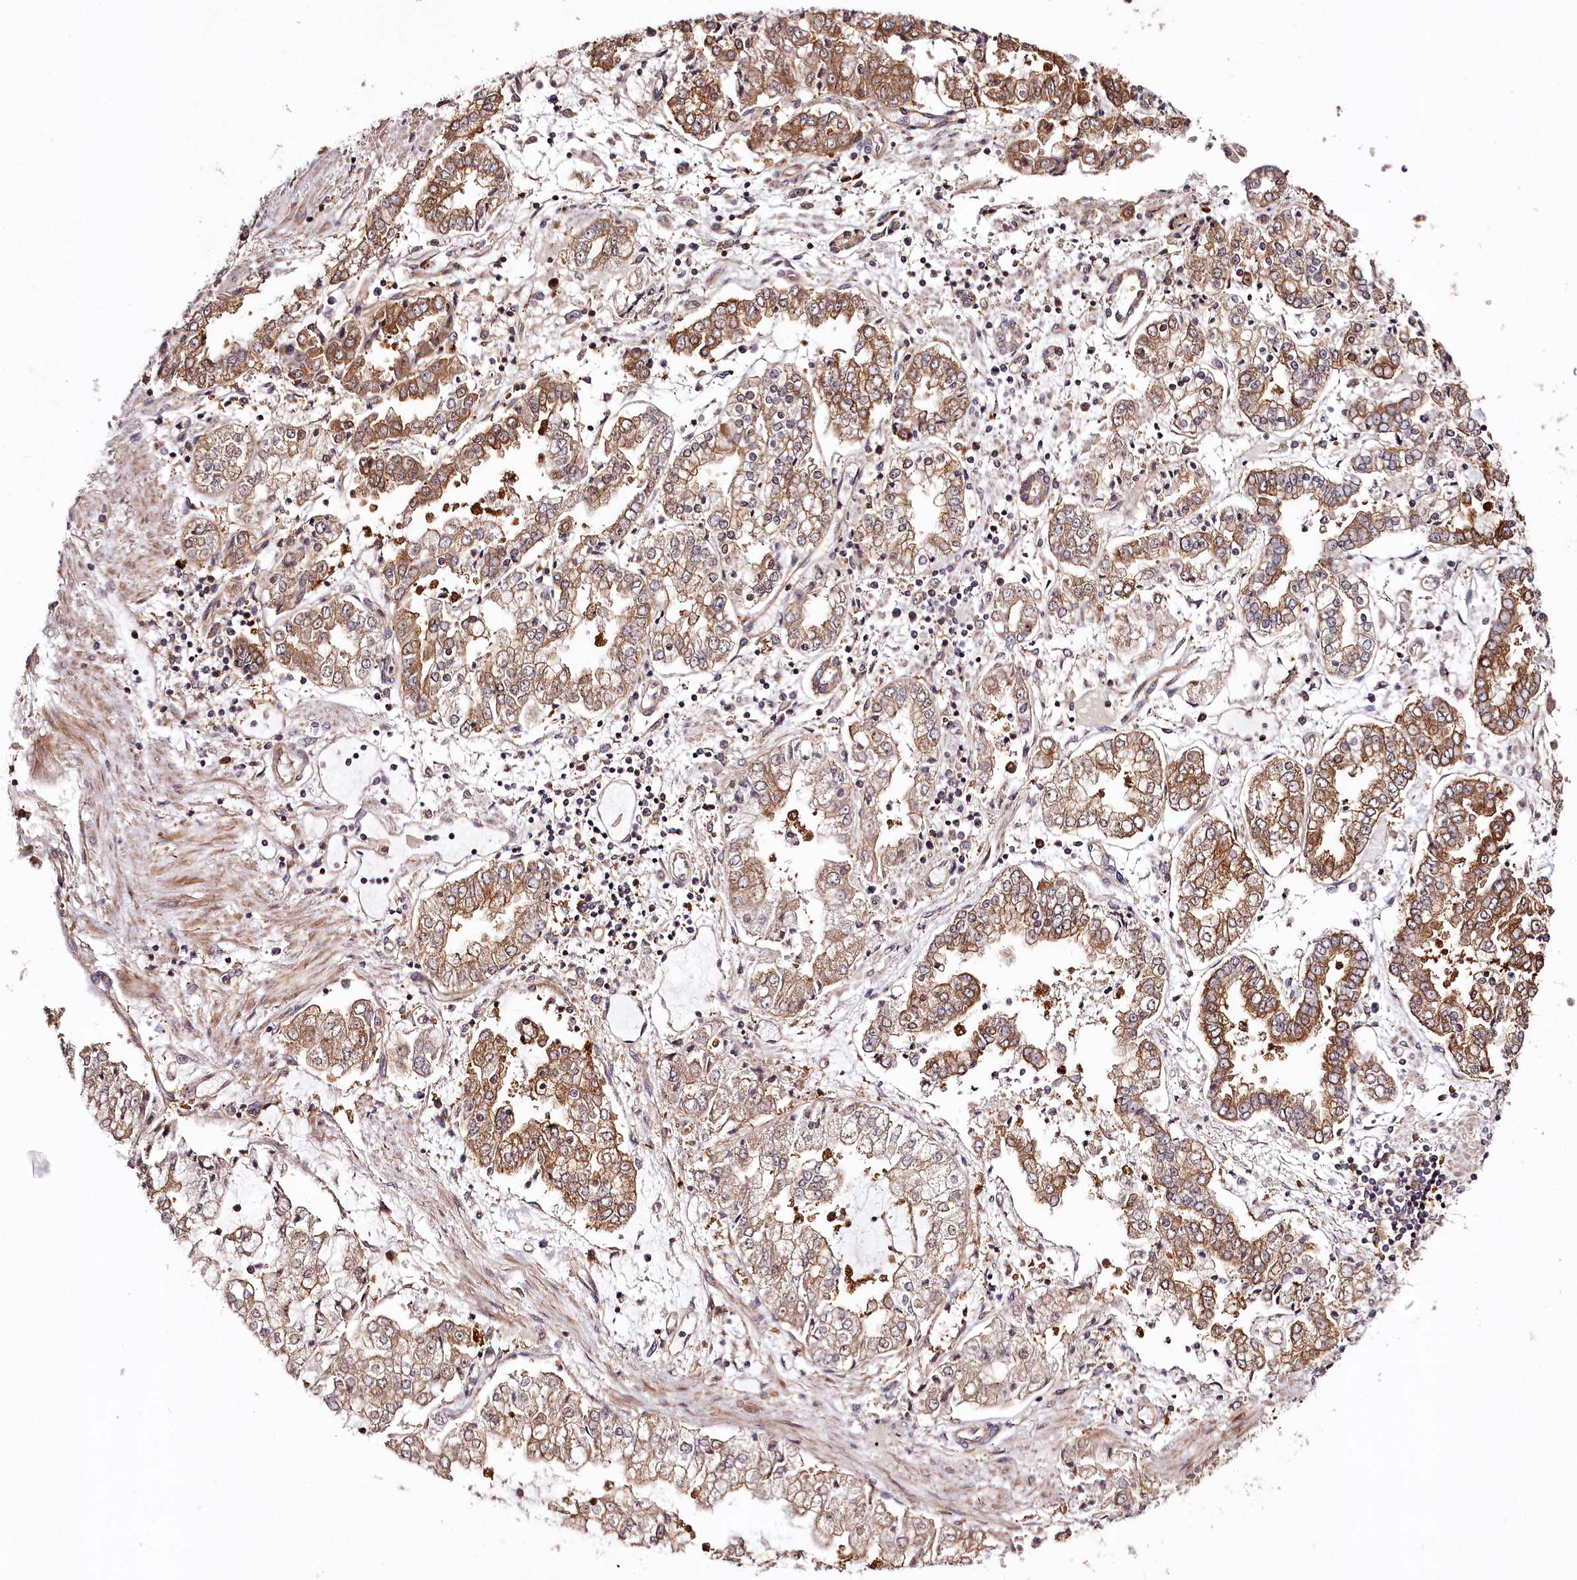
{"staining": {"intensity": "moderate", "quantity": ">75%", "location": "cytoplasmic/membranous"}, "tissue": "stomach cancer", "cell_type": "Tumor cells", "image_type": "cancer", "snomed": [{"axis": "morphology", "description": "Adenocarcinoma, NOS"}, {"axis": "topography", "description": "Stomach"}], "caption": "Tumor cells exhibit medium levels of moderate cytoplasmic/membranous positivity in approximately >75% of cells in stomach cancer (adenocarcinoma).", "gene": "TARS1", "patient": {"sex": "male", "age": 76}}